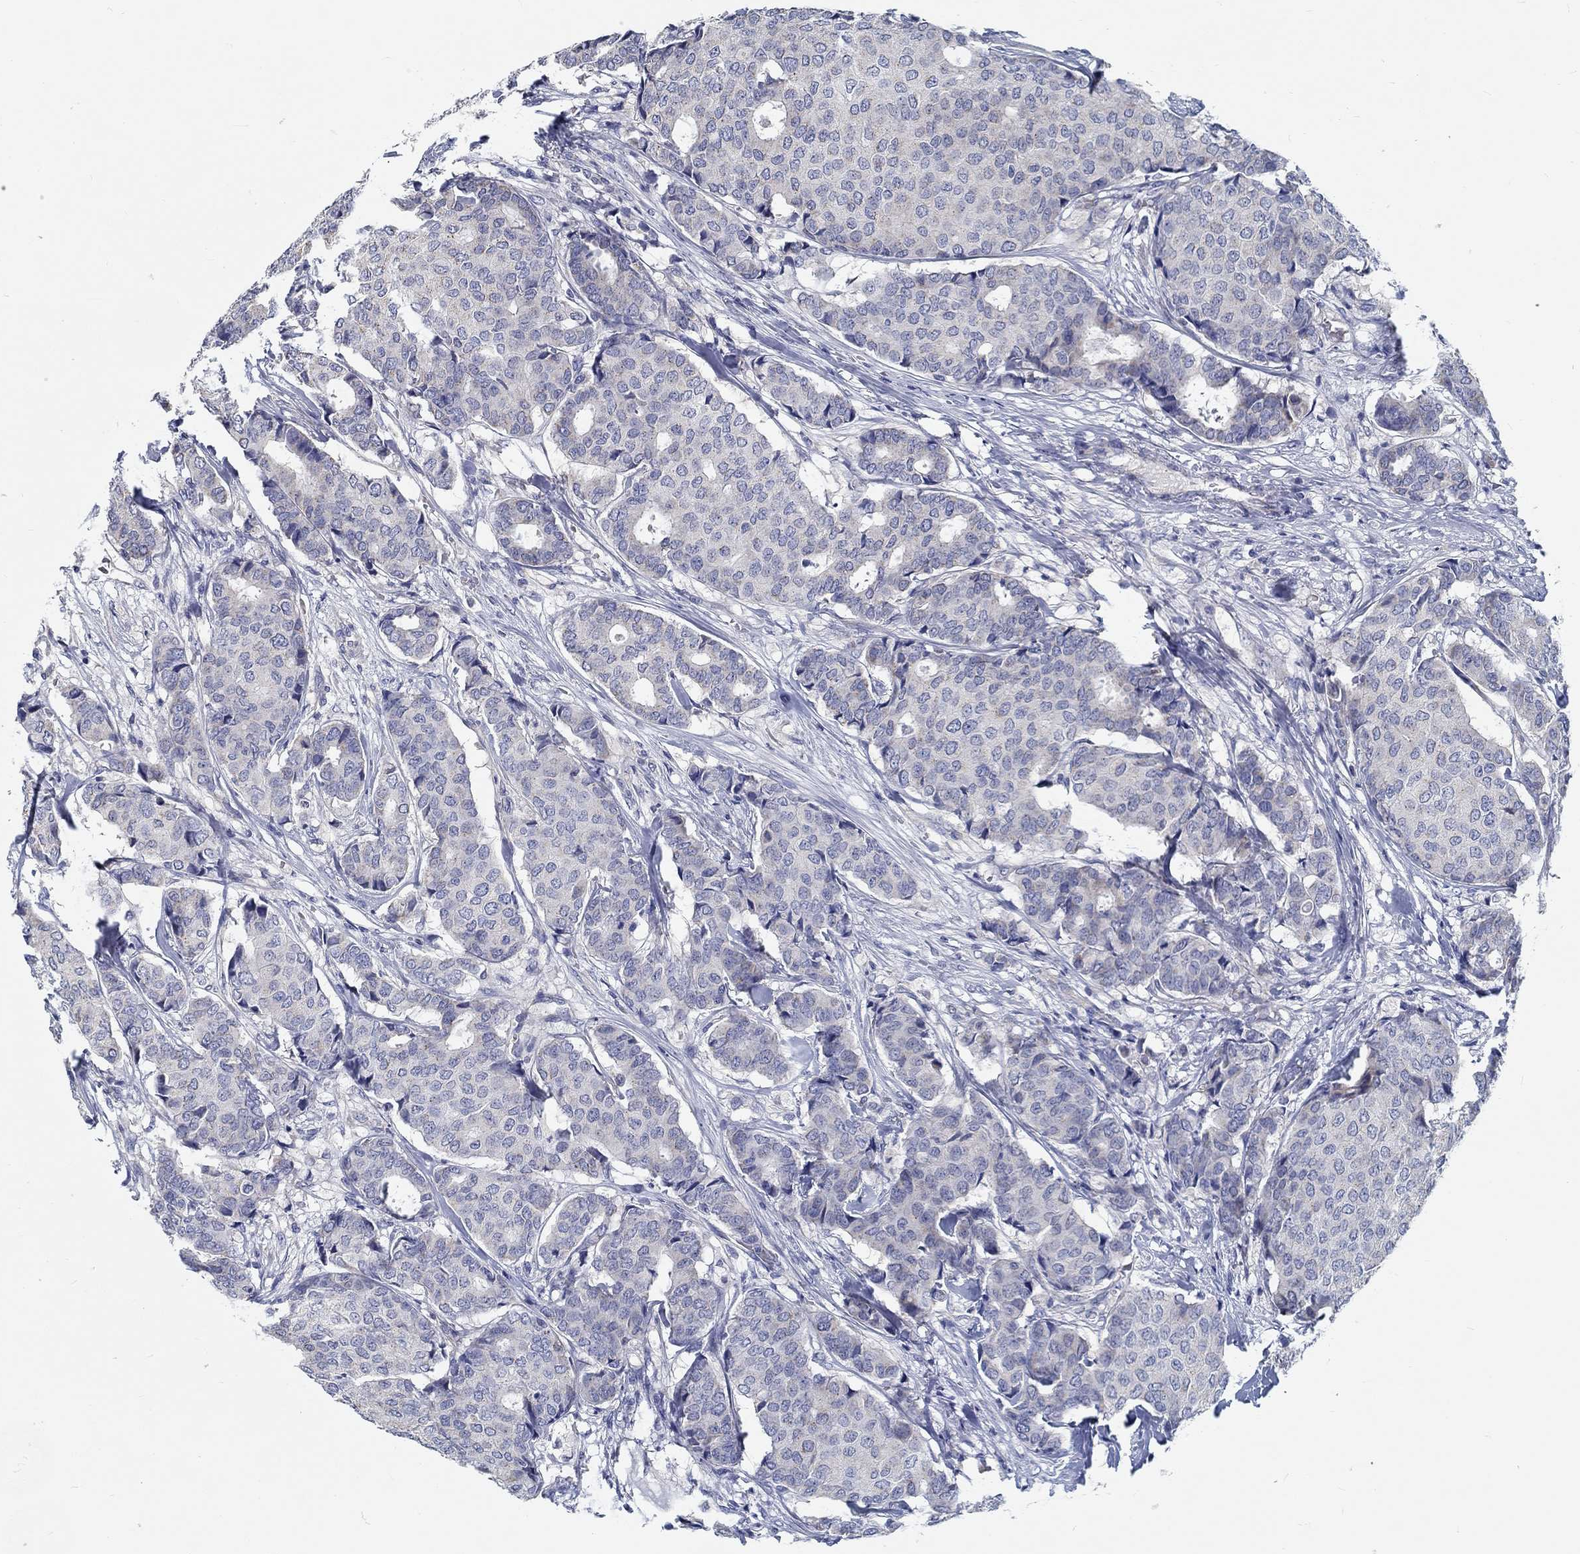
{"staining": {"intensity": "negative", "quantity": "none", "location": "none"}, "tissue": "breast cancer", "cell_type": "Tumor cells", "image_type": "cancer", "snomed": [{"axis": "morphology", "description": "Duct carcinoma"}, {"axis": "topography", "description": "Breast"}], "caption": "There is no significant staining in tumor cells of breast invasive ductal carcinoma. (Brightfield microscopy of DAB immunohistochemistry (IHC) at high magnification).", "gene": "MYBPC1", "patient": {"sex": "female", "age": 75}}